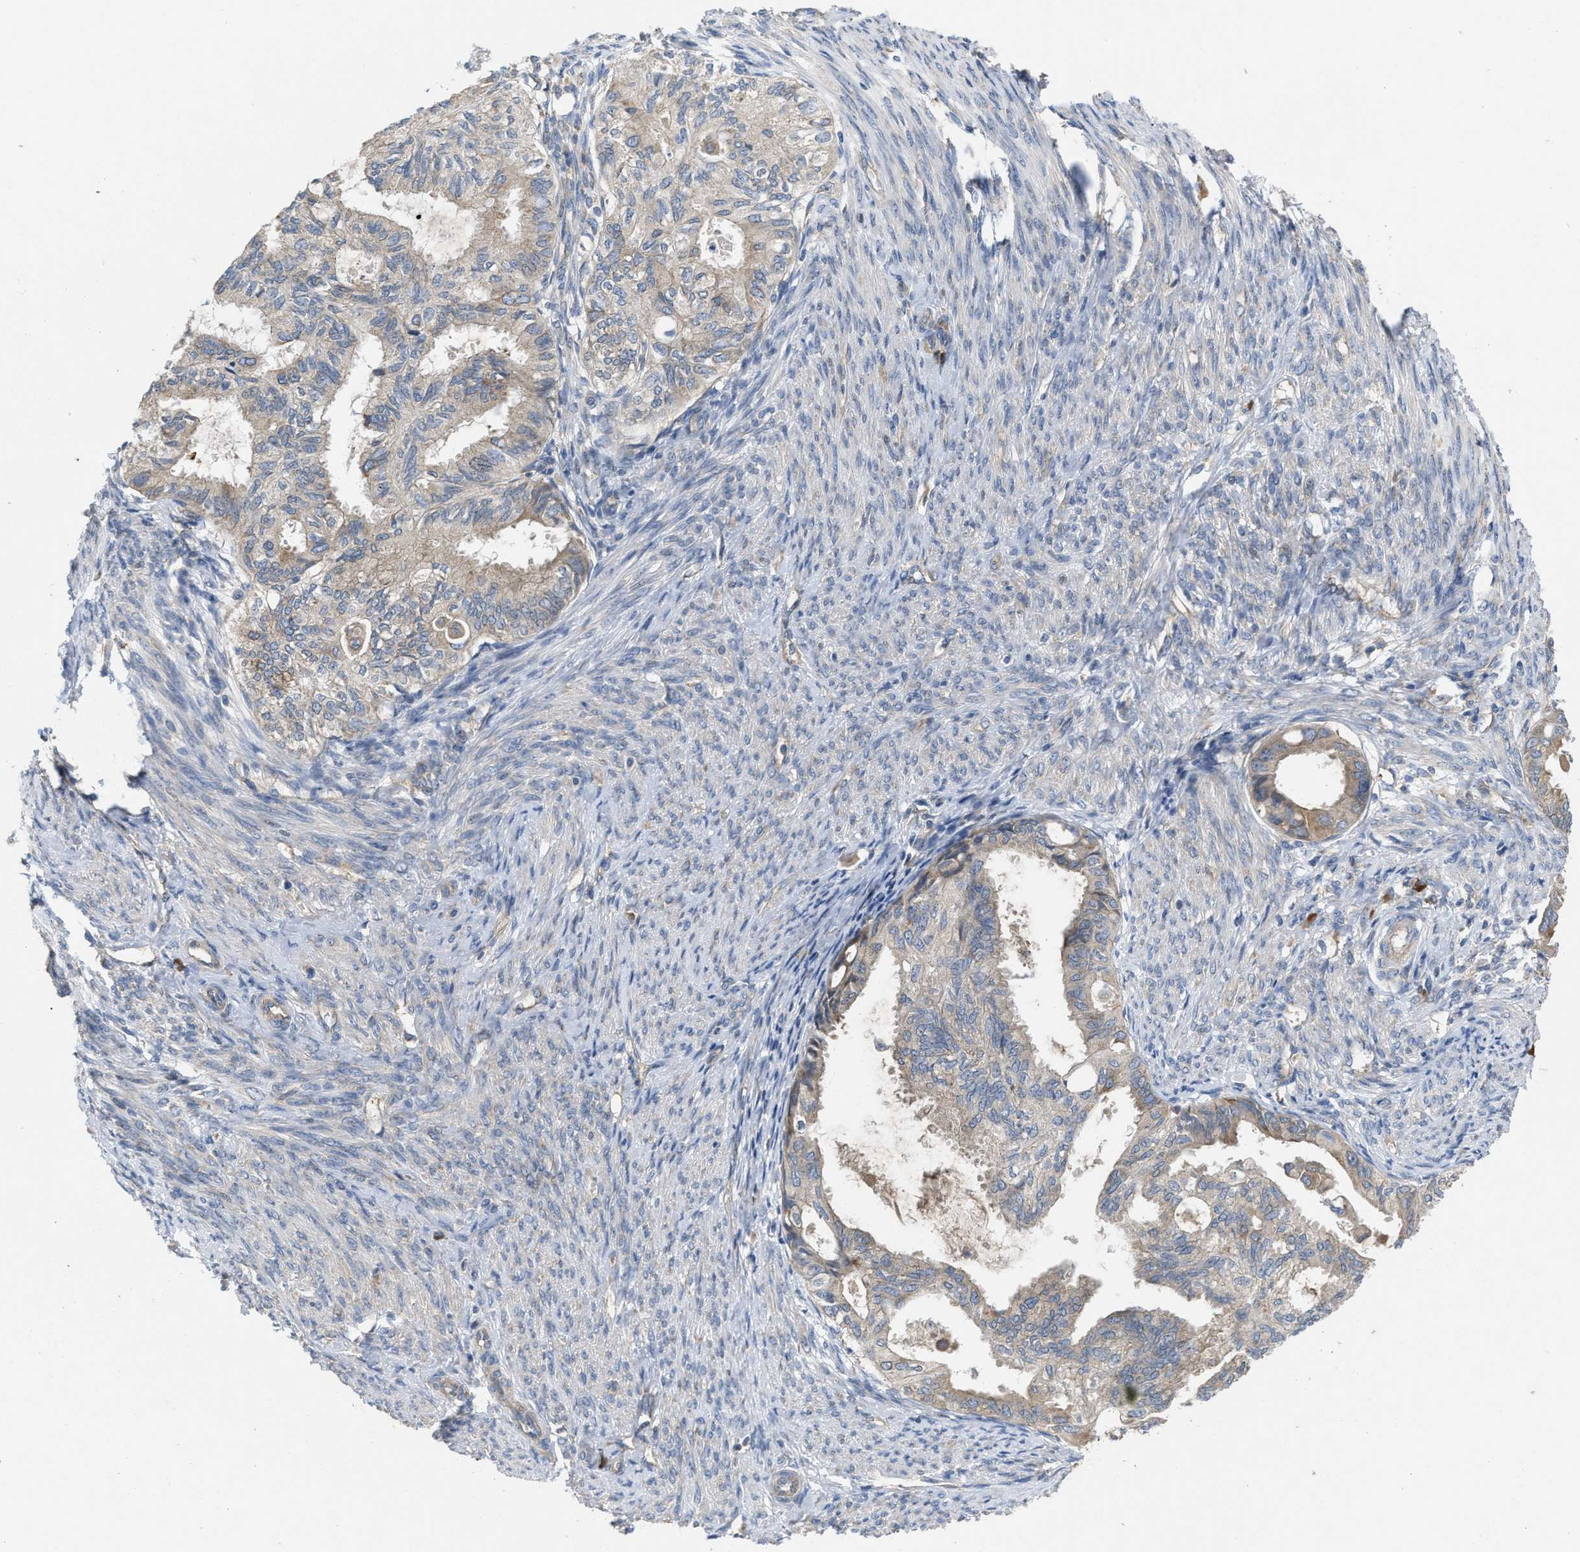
{"staining": {"intensity": "weak", "quantity": ">75%", "location": "cytoplasmic/membranous"}, "tissue": "cervical cancer", "cell_type": "Tumor cells", "image_type": "cancer", "snomed": [{"axis": "morphology", "description": "Normal tissue, NOS"}, {"axis": "morphology", "description": "Adenocarcinoma, NOS"}, {"axis": "topography", "description": "Cervix"}, {"axis": "topography", "description": "Endometrium"}], "caption": "Protein staining reveals weak cytoplasmic/membranous expression in about >75% of tumor cells in adenocarcinoma (cervical).", "gene": "TMEM131", "patient": {"sex": "female", "age": 86}}